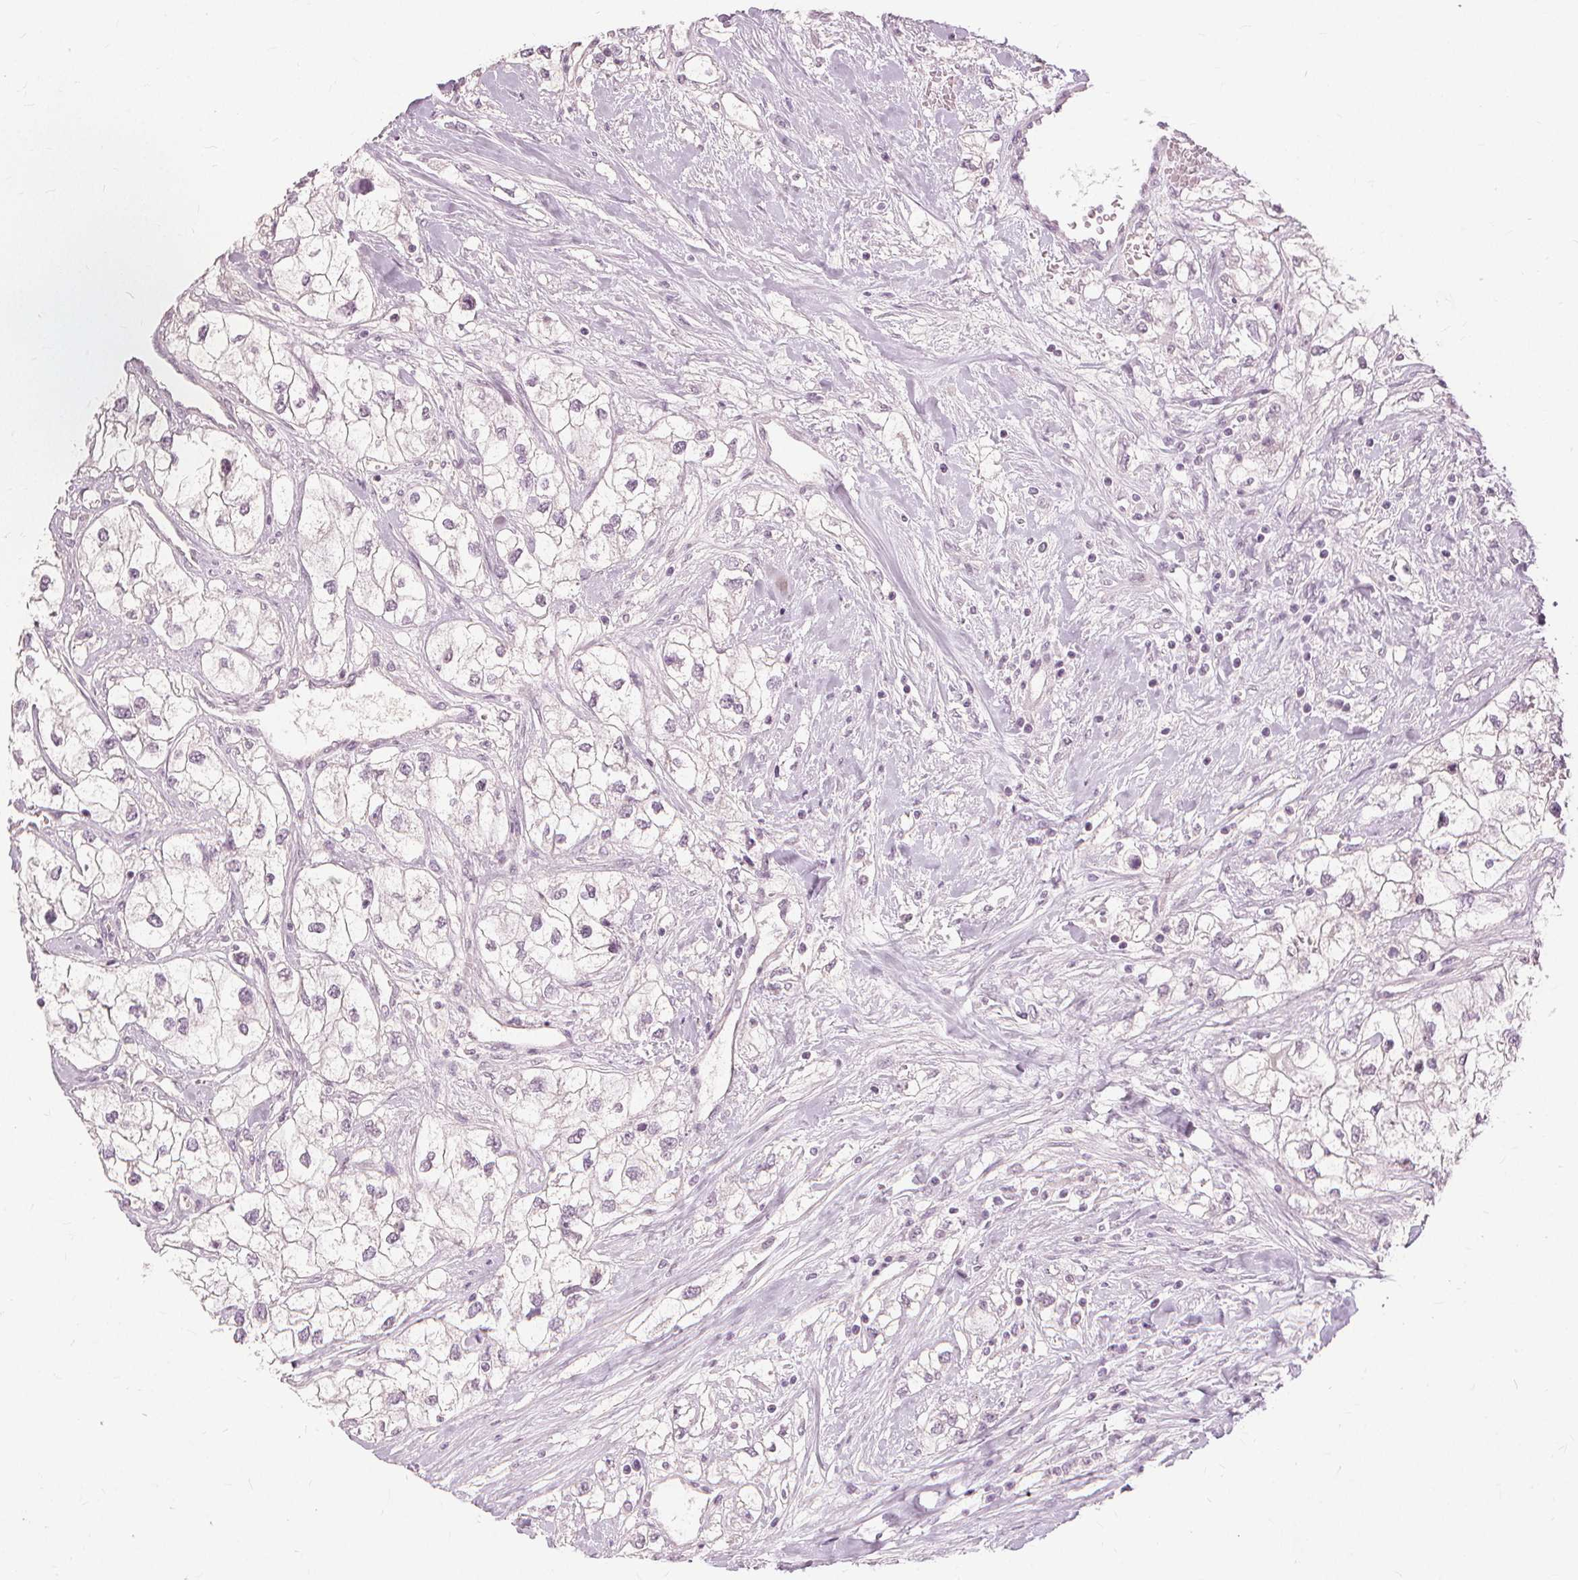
{"staining": {"intensity": "negative", "quantity": "none", "location": "none"}, "tissue": "renal cancer", "cell_type": "Tumor cells", "image_type": "cancer", "snomed": [{"axis": "morphology", "description": "Adenocarcinoma, NOS"}, {"axis": "topography", "description": "Kidney"}], "caption": "The image exhibits no staining of tumor cells in renal cancer. Brightfield microscopy of IHC stained with DAB (brown) and hematoxylin (blue), captured at high magnification.", "gene": "SFTPD", "patient": {"sex": "male", "age": 59}}